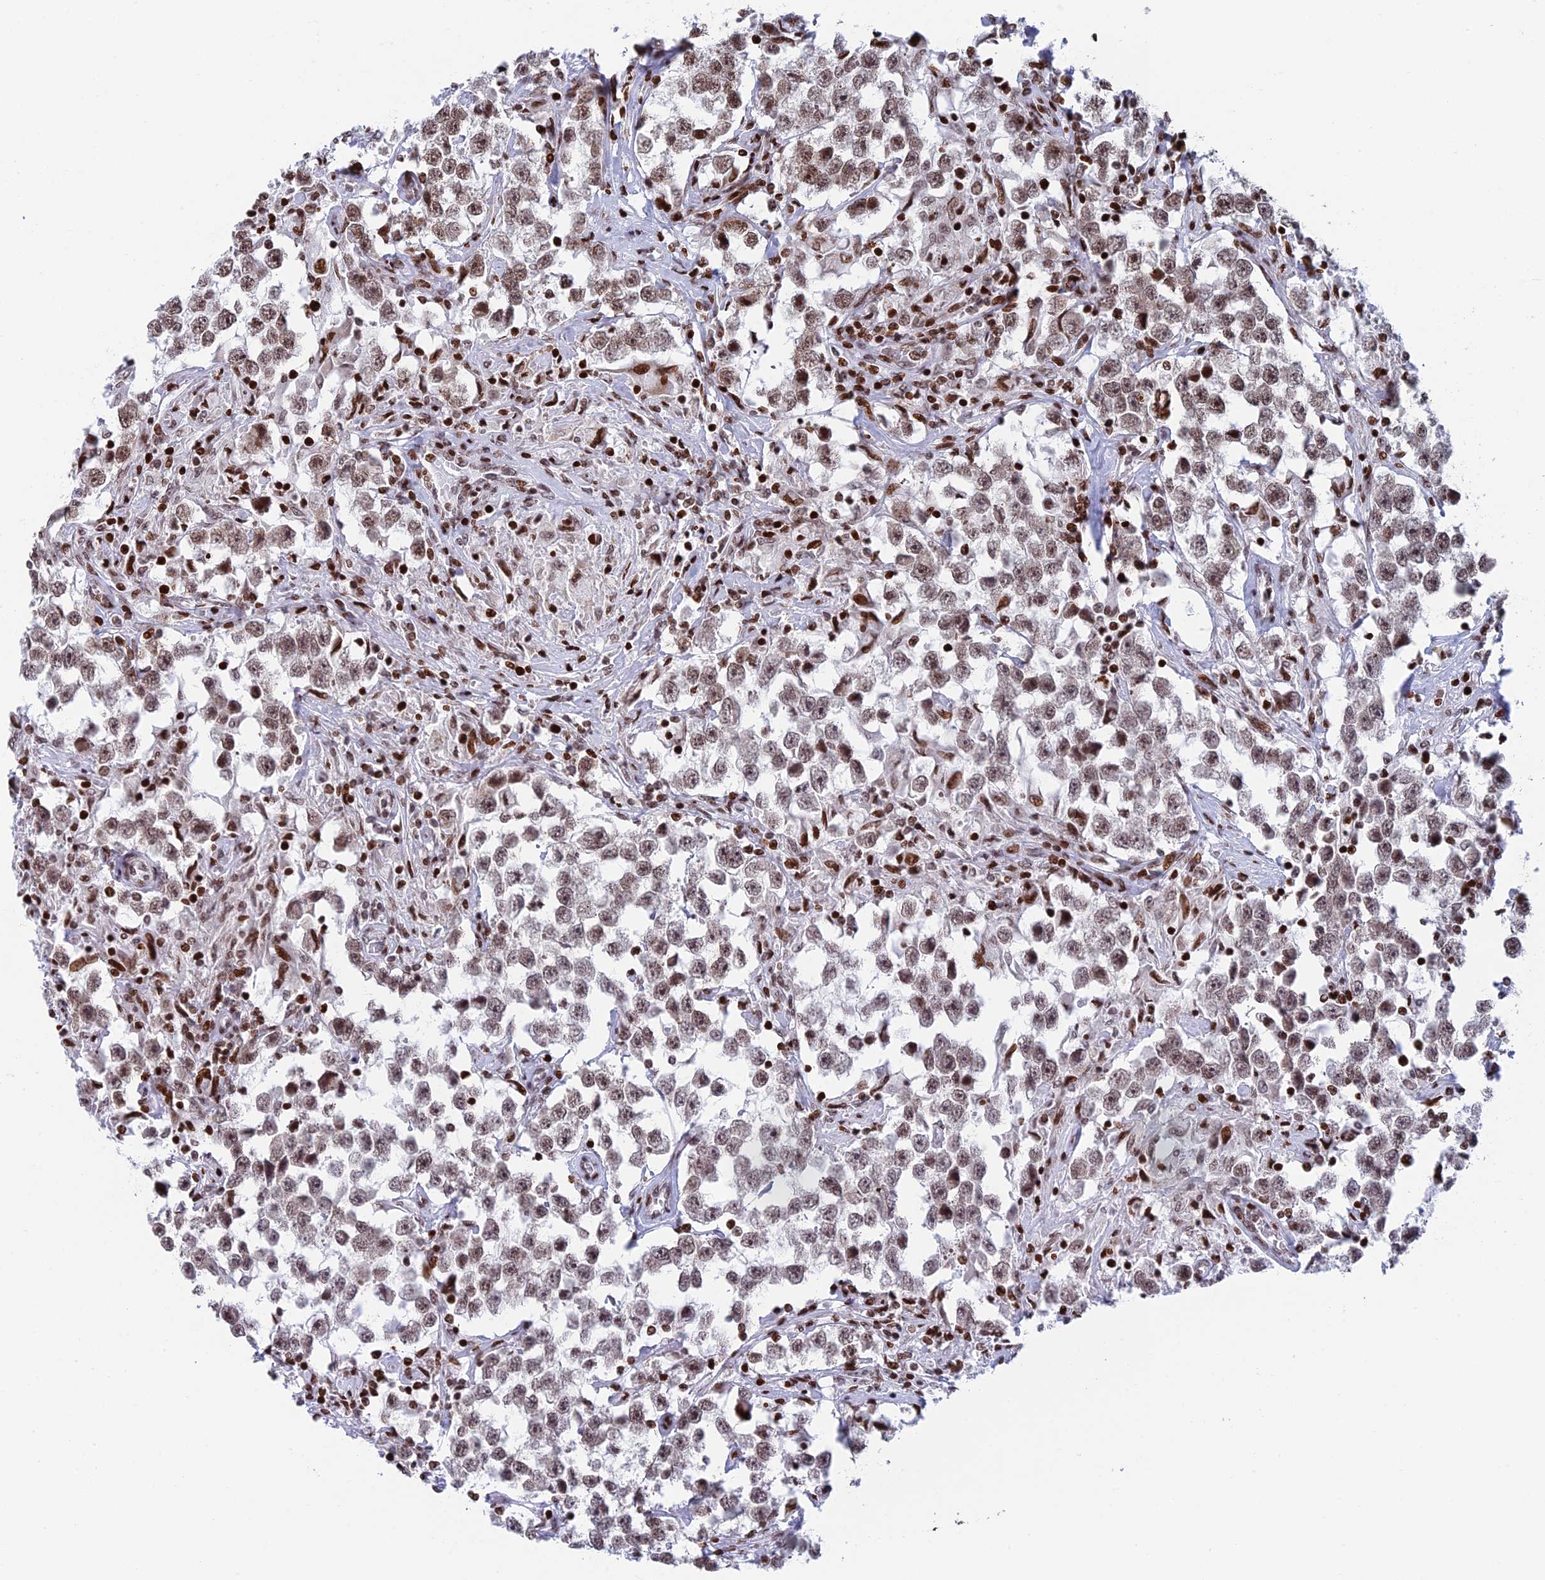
{"staining": {"intensity": "moderate", "quantity": "25%-75%", "location": "nuclear"}, "tissue": "testis cancer", "cell_type": "Tumor cells", "image_type": "cancer", "snomed": [{"axis": "morphology", "description": "Seminoma, NOS"}, {"axis": "topography", "description": "Testis"}], "caption": "This is a histology image of immunohistochemistry staining of testis seminoma, which shows moderate positivity in the nuclear of tumor cells.", "gene": "RPAP1", "patient": {"sex": "male", "age": 46}}